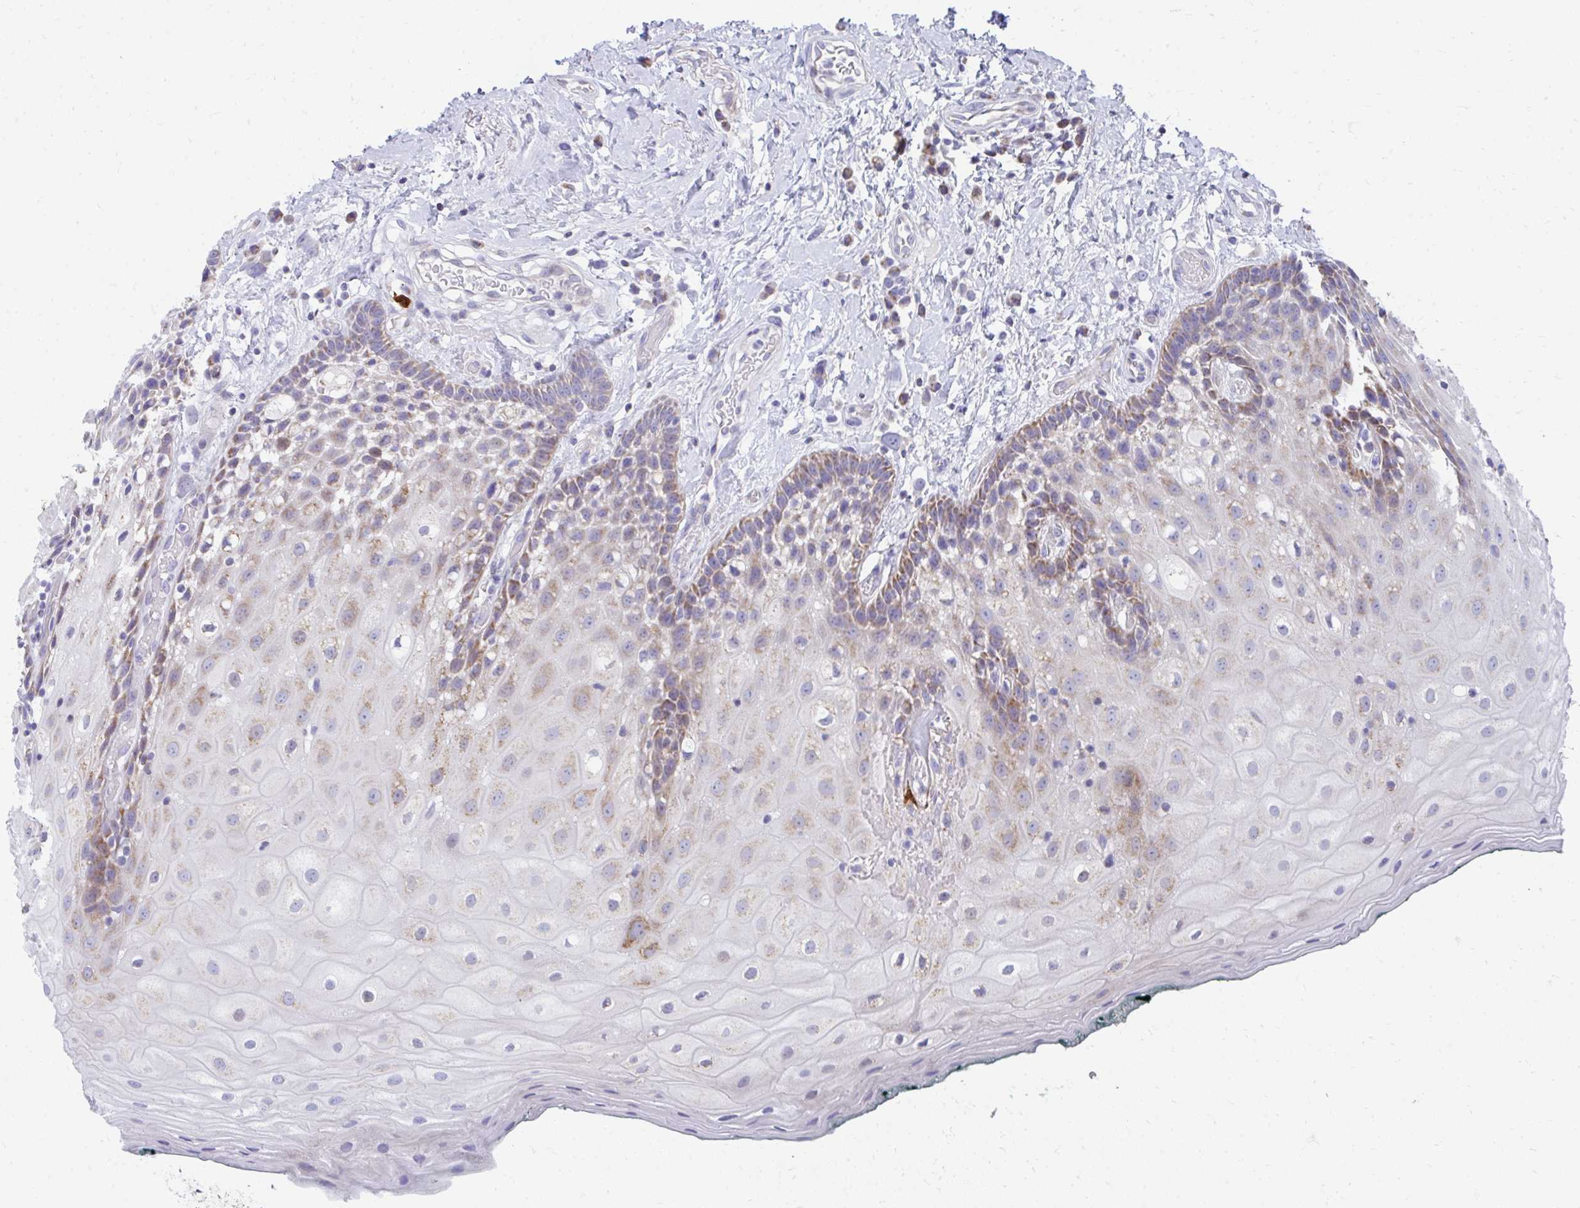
{"staining": {"intensity": "moderate", "quantity": "25%-75%", "location": "cytoplasmic/membranous"}, "tissue": "oral mucosa", "cell_type": "Squamous epithelial cells", "image_type": "normal", "snomed": [{"axis": "morphology", "description": "Normal tissue, NOS"}, {"axis": "morphology", "description": "Squamous cell carcinoma, NOS"}, {"axis": "topography", "description": "Oral tissue"}, {"axis": "topography", "description": "Head-Neck"}], "caption": "DAB (3,3'-diaminobenzidine) immunohistochemical staining of unremarkable human oral mucosa shows moderate cytoplasmic/membranous protein staining in about 25%-75% of squamous epithelial cells.", "gene": "IL37", "patient": {"sex": "male", "age": 64}}